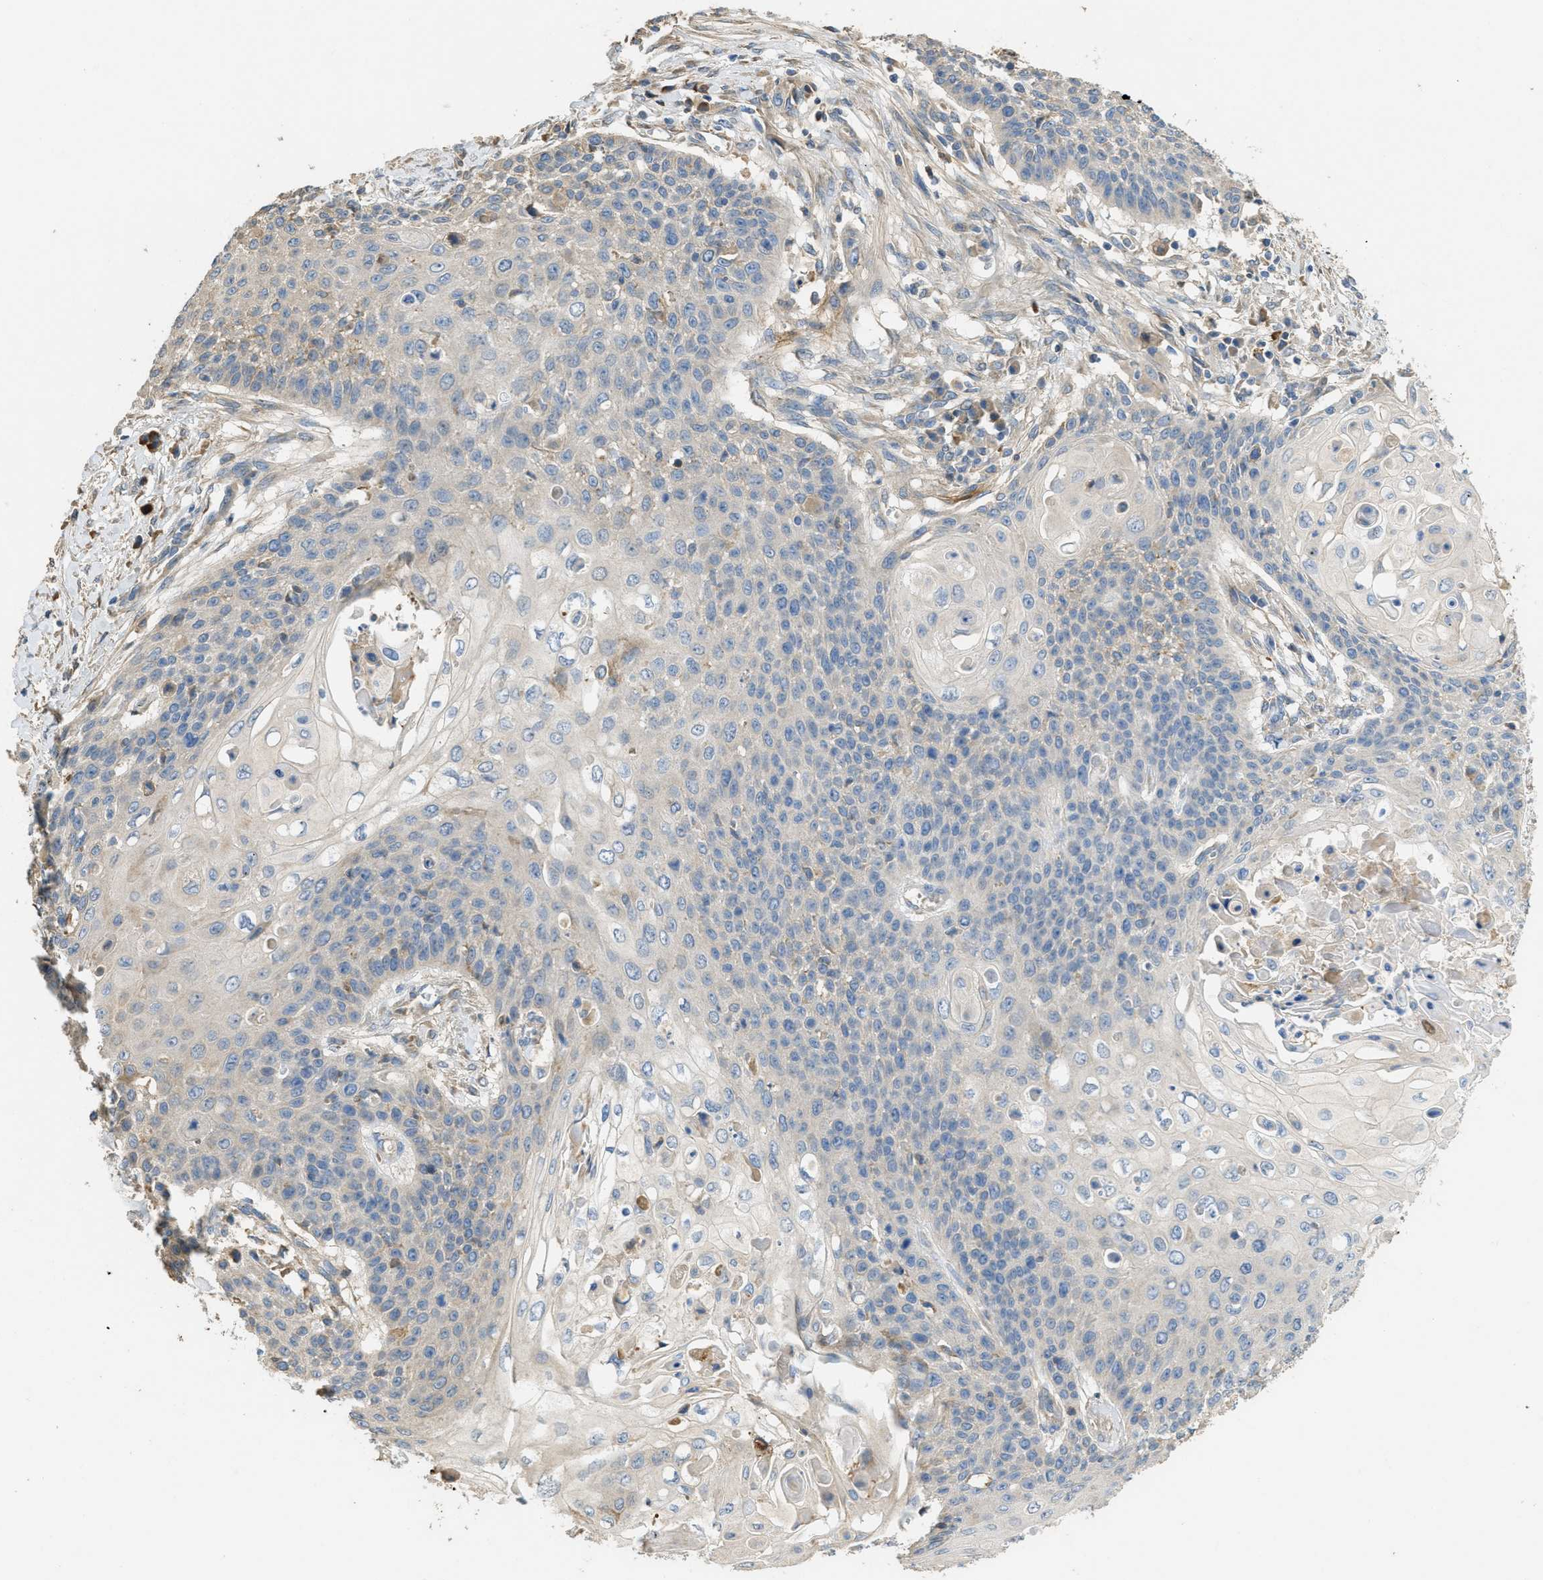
{"staining": {"intensity": "negative", "quantity": "none", "location": "none"}, "tissue": "cervical cancer", "cell_type": "Tumor cells", "image_type": "cancer", "snomed": [{"axis": "morphology", "description": "Squamous cell carcinoma, NOS"}, {"axis": "topography", "description": "Cervix"}], "caption": "Immunohistochemical staining of cervical squamous cell carcinoma demonstrates no significant expression in tumor cells. (Brightfield microscopy of DAB immunohistochemistry at high magnification).", "gene": "RIPK2", "patient": {"sex": "female", "age": 39}}